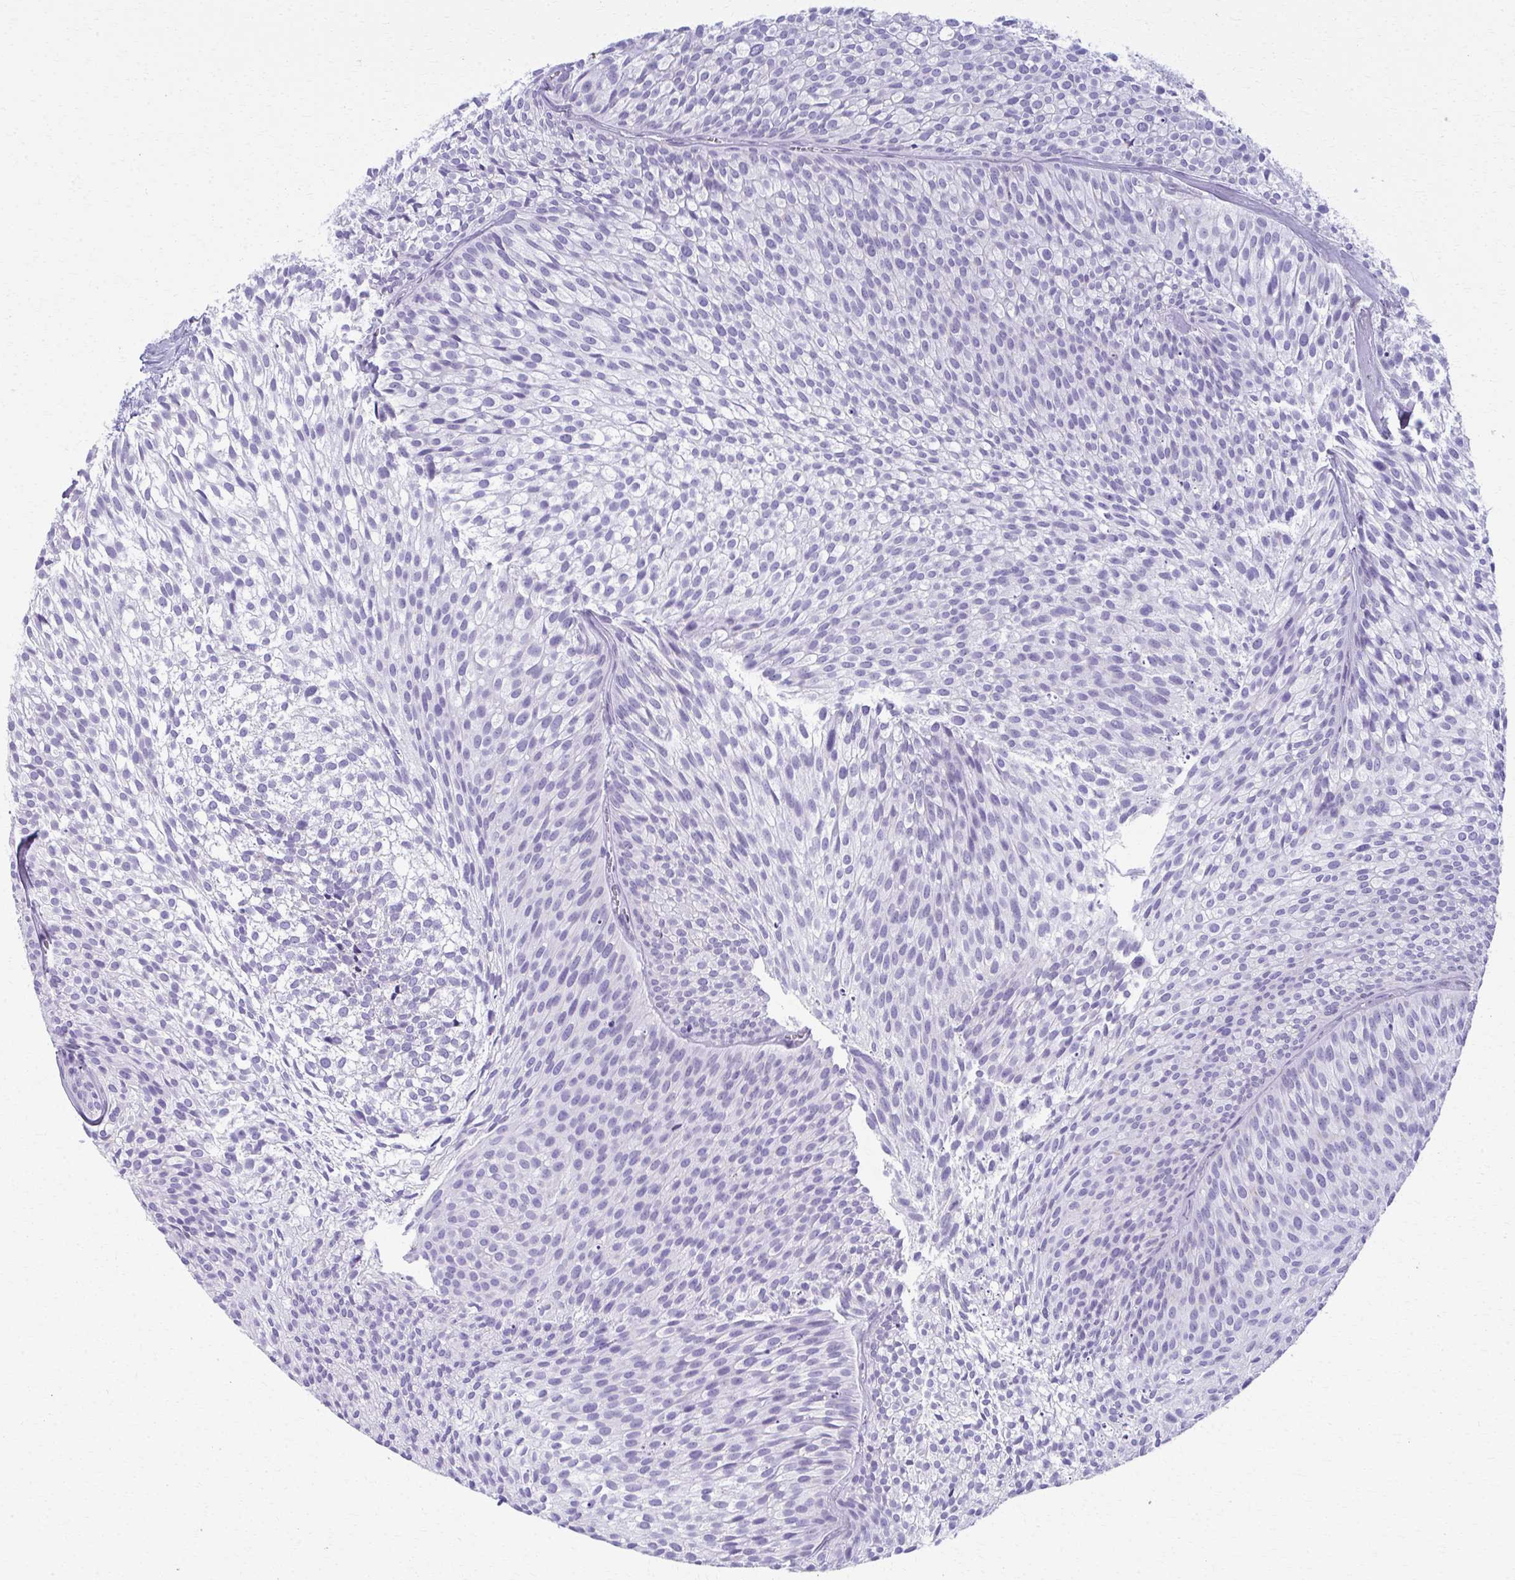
{"staining": {"intensity": "negative", "quantity": "none", "location": "none"}, "tissue": "urothelial cancer", "cell_type": "Tumor cells", "image_type": "cancer", "snomed": [{"axis": "morphology", "description": "Urothelial carcinoma, Low grade"}, {"axis": "topography", "description": "Urinary bladder"}], "caption": "The IHC image has no significant positivity in tumor cells of urothelial carcinoma (low-grade) tissue.", "gene": "SCLY", "patient": {"sex": "male", "age": 91}}